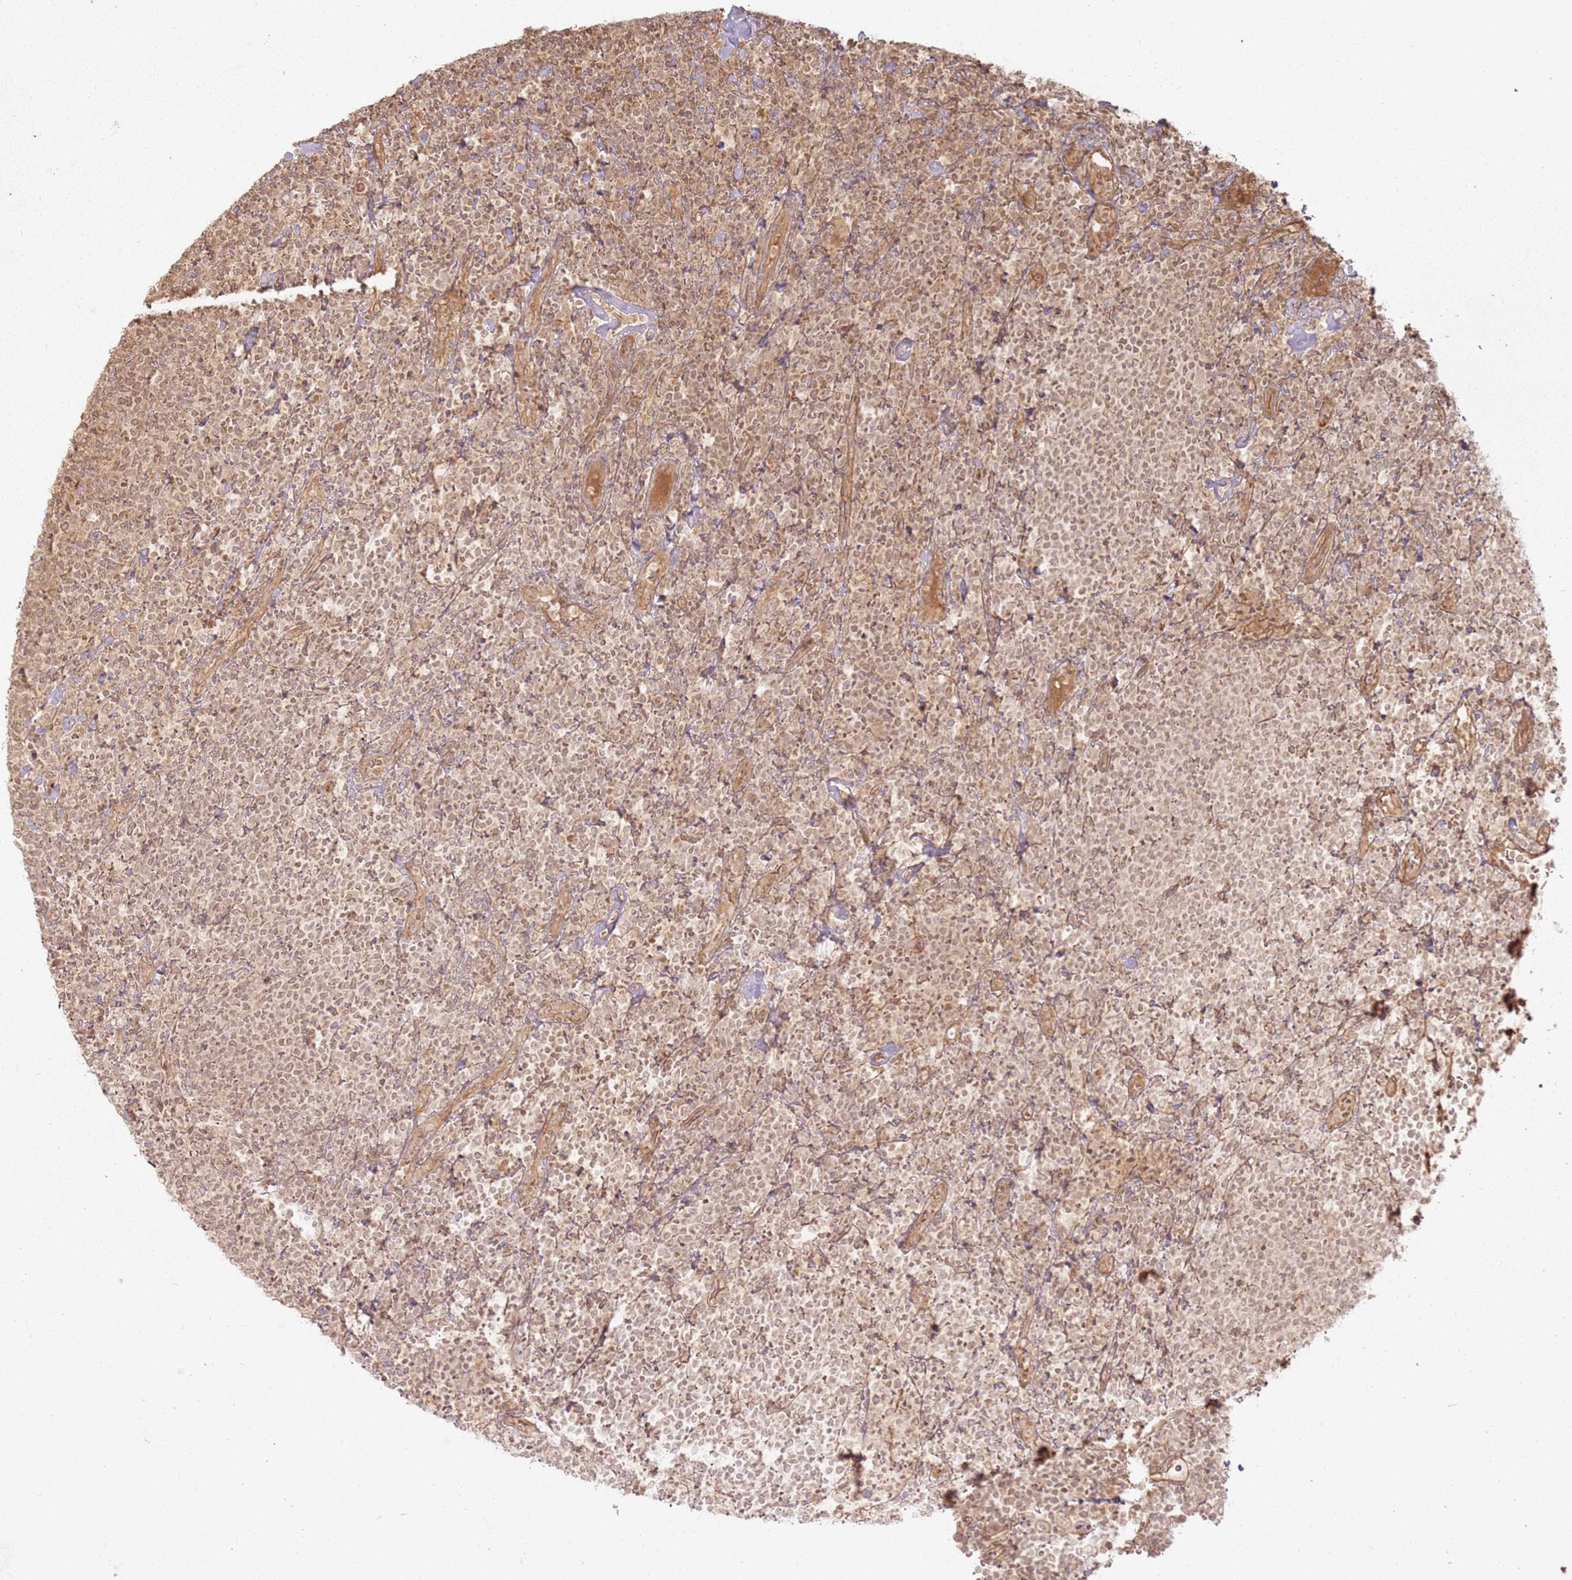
{"staining": {"intensity": "weak", "quantity": "25%-75%", "location": "cytoplasmic/membranous"}, "tissue": "lymphoma", "cell_type": "Tumor cells", "image_type": "cancer", "snomed": [{"axis": "morphology", "description": "Malignant lymphoma, non-Hodgkin's type, High grade"}, {"axis": "topography", "description": "Lymph node"}], "caption": "High-power microscopy captured an immunohistochemistry photomicrograph of lymphoma, revealing weak cytoplasmic/membranous staining in about 25%-75% of tumor cells. (Stains: DAB in brown, nuclei in blue, Microscopy: brightfield microscopy at high magnification).", "gene": "ZNF776", "patient": {"sex": "male", "age": 61}}